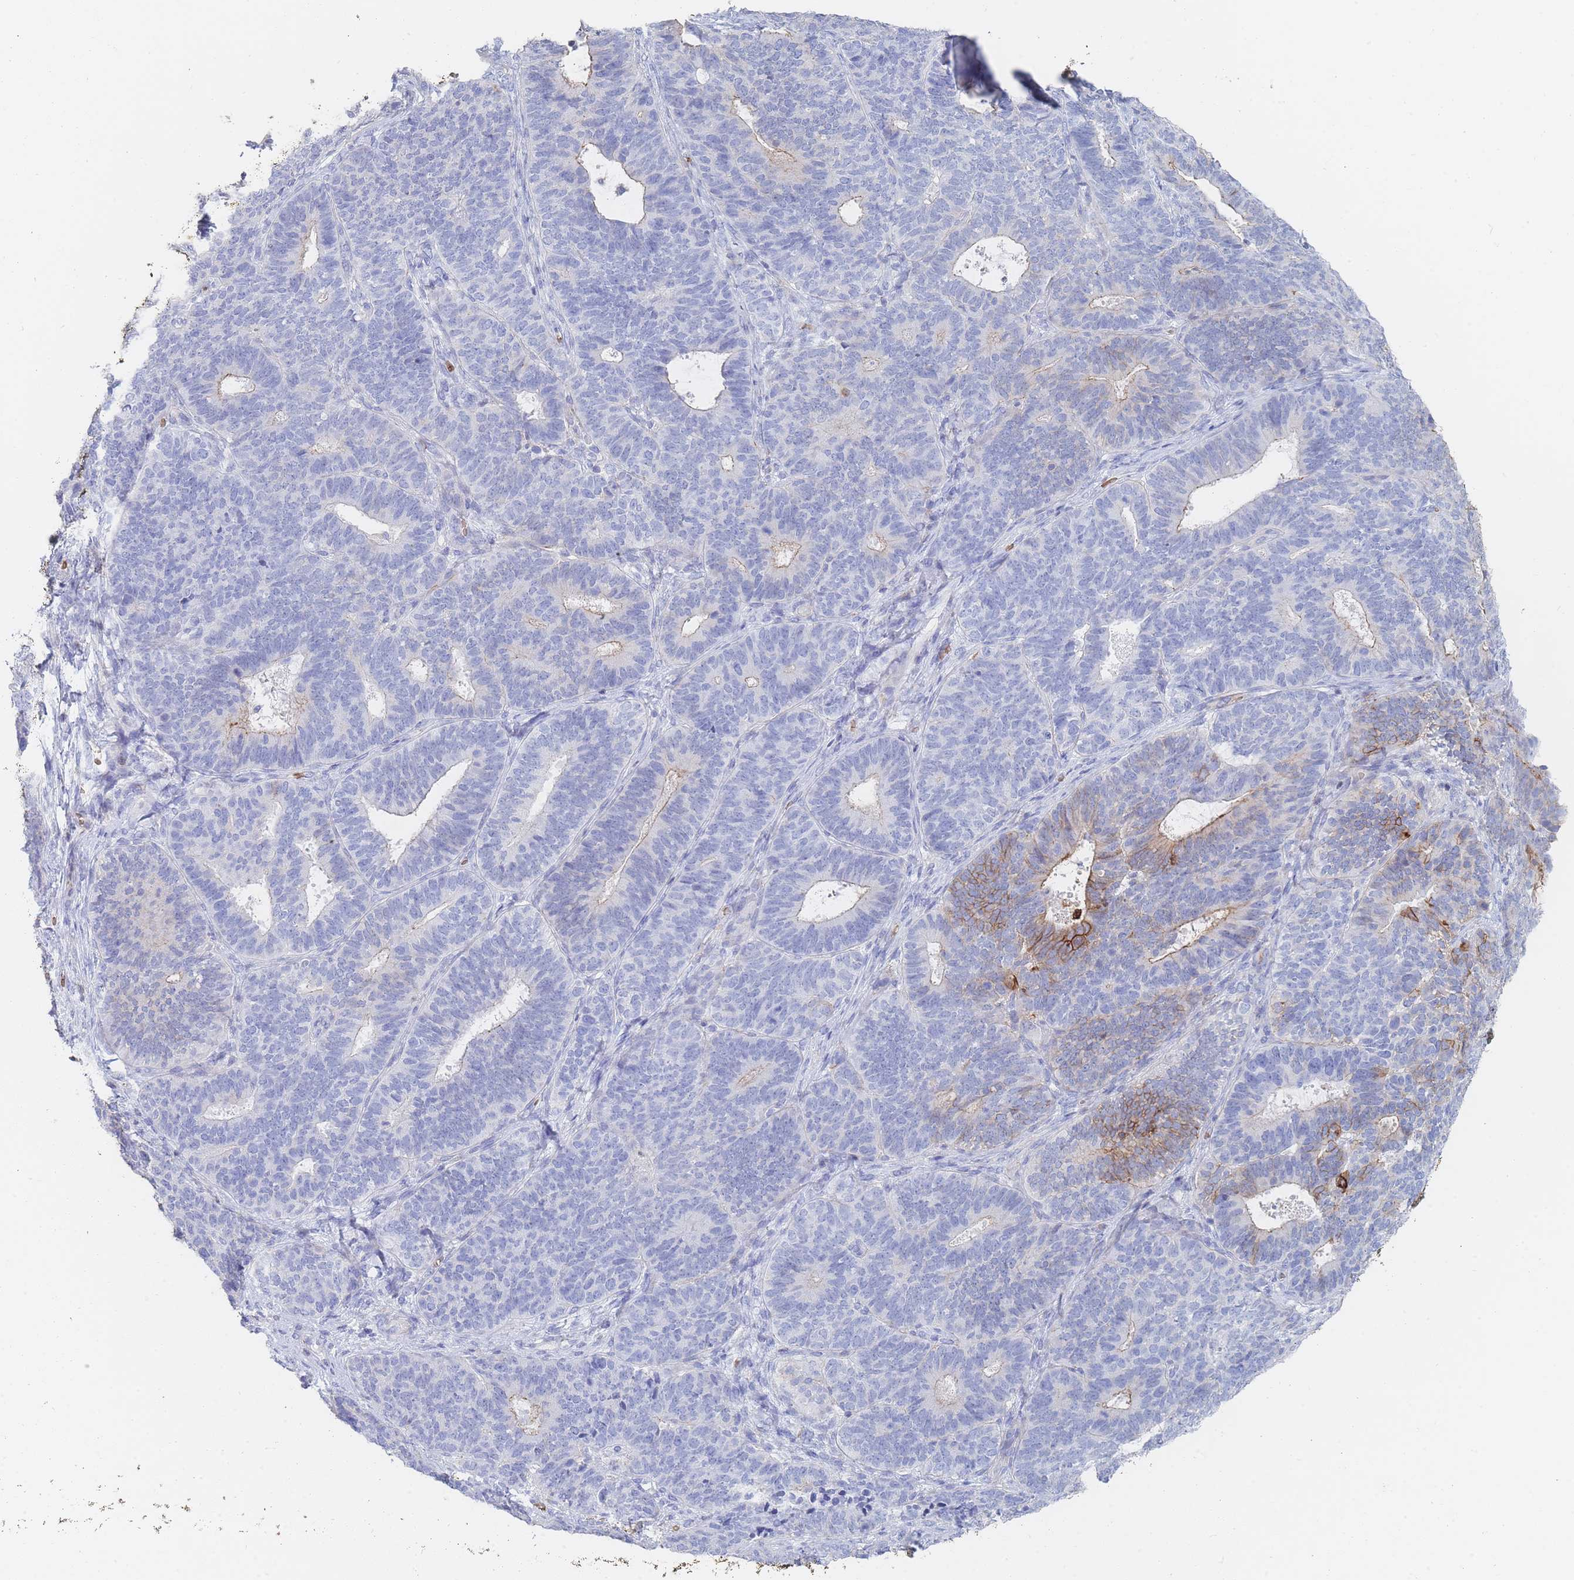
{"staining": {"intensity": "moderate", "quantity": "<25%", "location": "cytoplasmic/membranous"}, "tissue": "endometrial cancer", "cell_type": "Tumor cells", "image_type": "cancer", "snomed": [{"axis": "morphology", "description": "Adenocarcinoma, NOS"}, {"axis": "topography", "description": "Endometrium"}], "caption": "DAB (3,3'-diaminobenzidine) immunohistochemical staining of human adenocarcinoma (endometrial) demonstrates moderate cytoplasmic/membranous protein expression in about <25% of tumor cells. (DAB = brown stain, brightfield microscopy at high magnification).", "gene": "SLC2A1", "patient": {"sex": "female", "age": 70}}